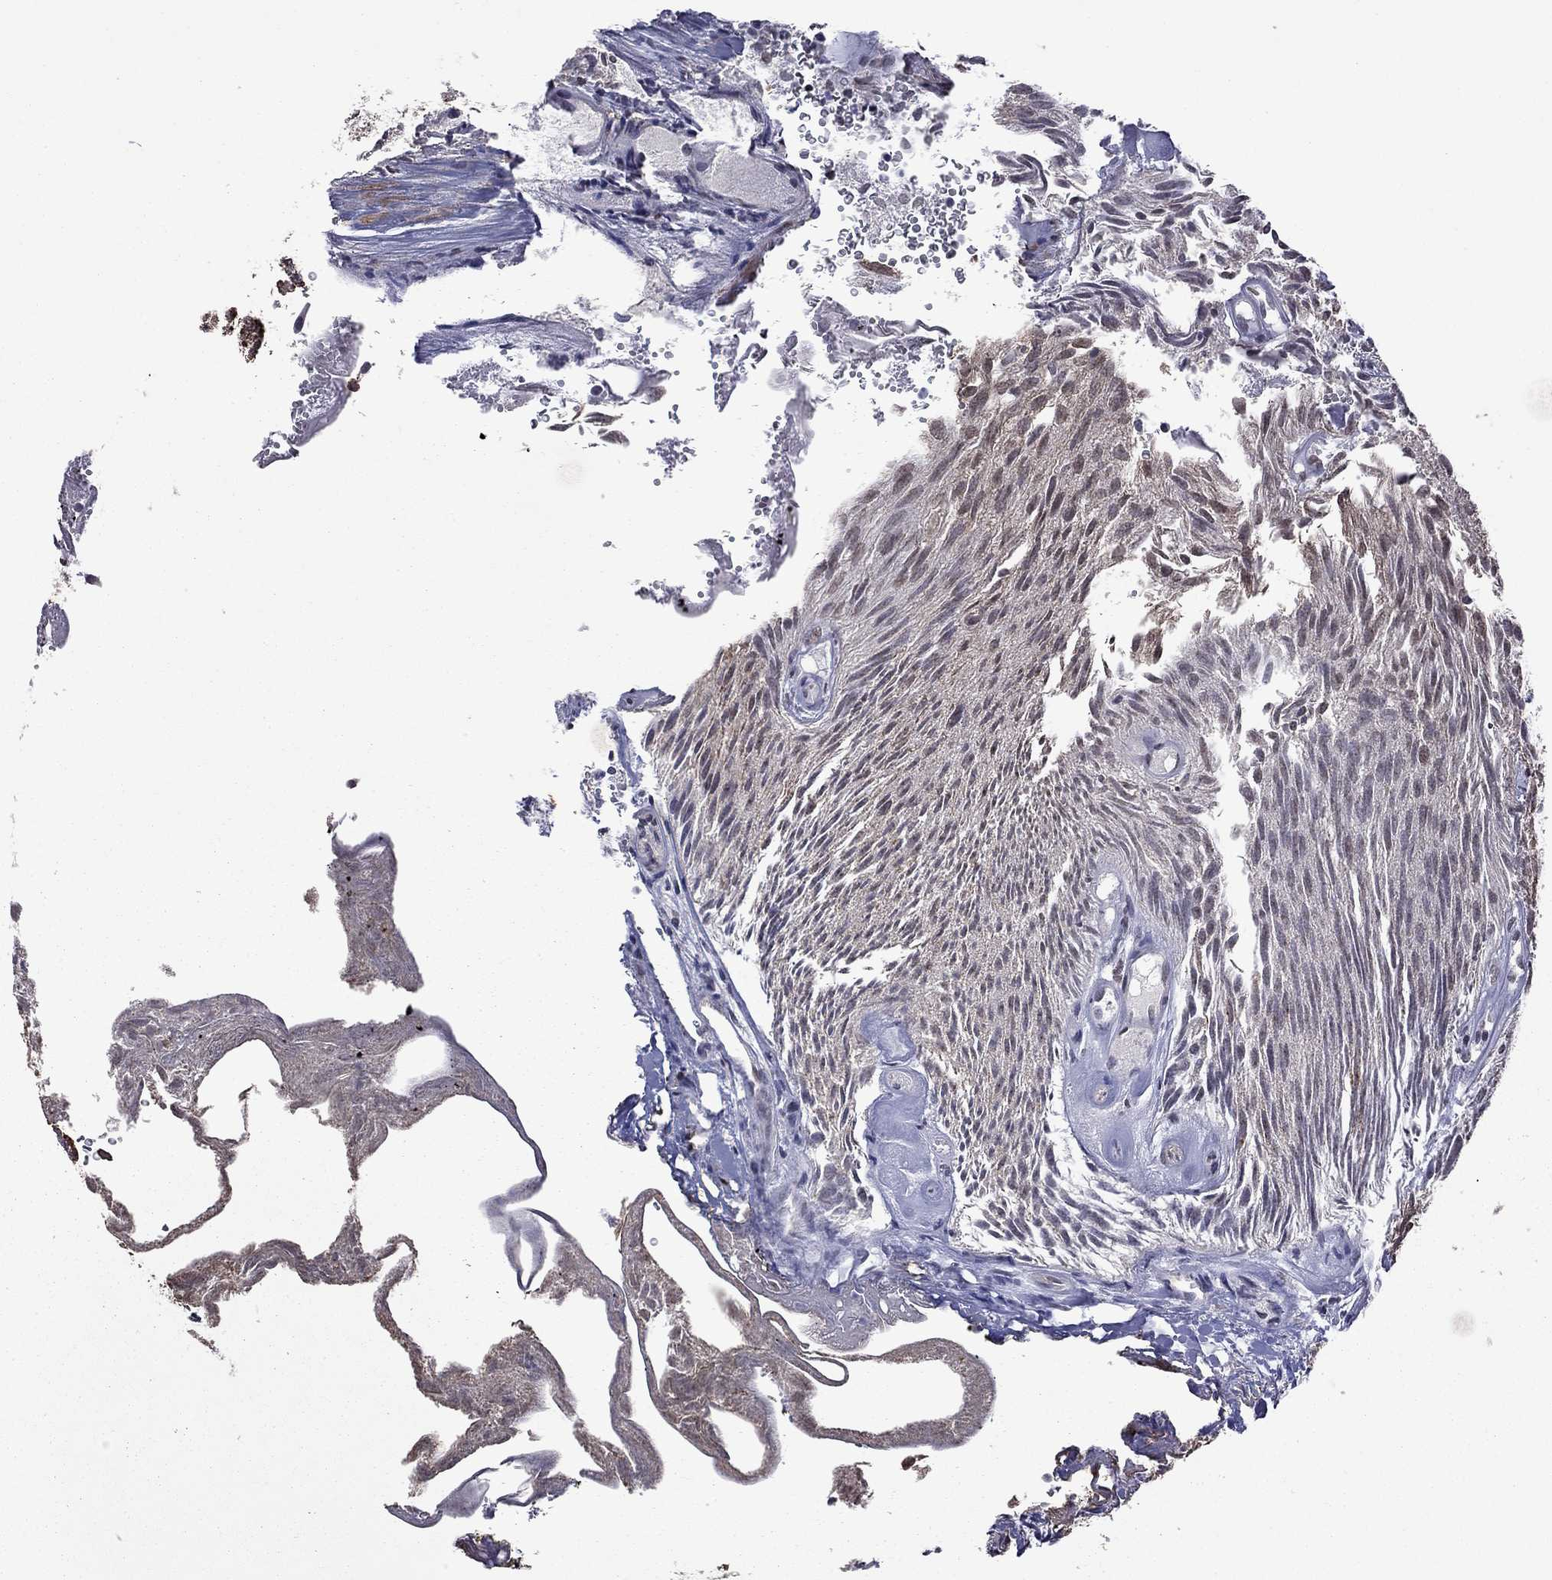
{"staining": {"intensity": "negative", "quantity": "none", "location": "none"}, "tissue": "urothelial cancer", "cell_type": "Tumor cells", "image_type": "cancer", "snomed": [{"axis": "morphology", "description": "Urothelial carcinoma, Low grade"}, {"axis": "topography", "description": "Urinary bladder"}], "caption": "Urothelial cancer was stained to show a protein in brown. There is no significant expression in tumor cells. (IHC, brightfield microscopy, high magnification).", "gene": "SPOUT1", "patient": {"sex": "female", "age": 87}}